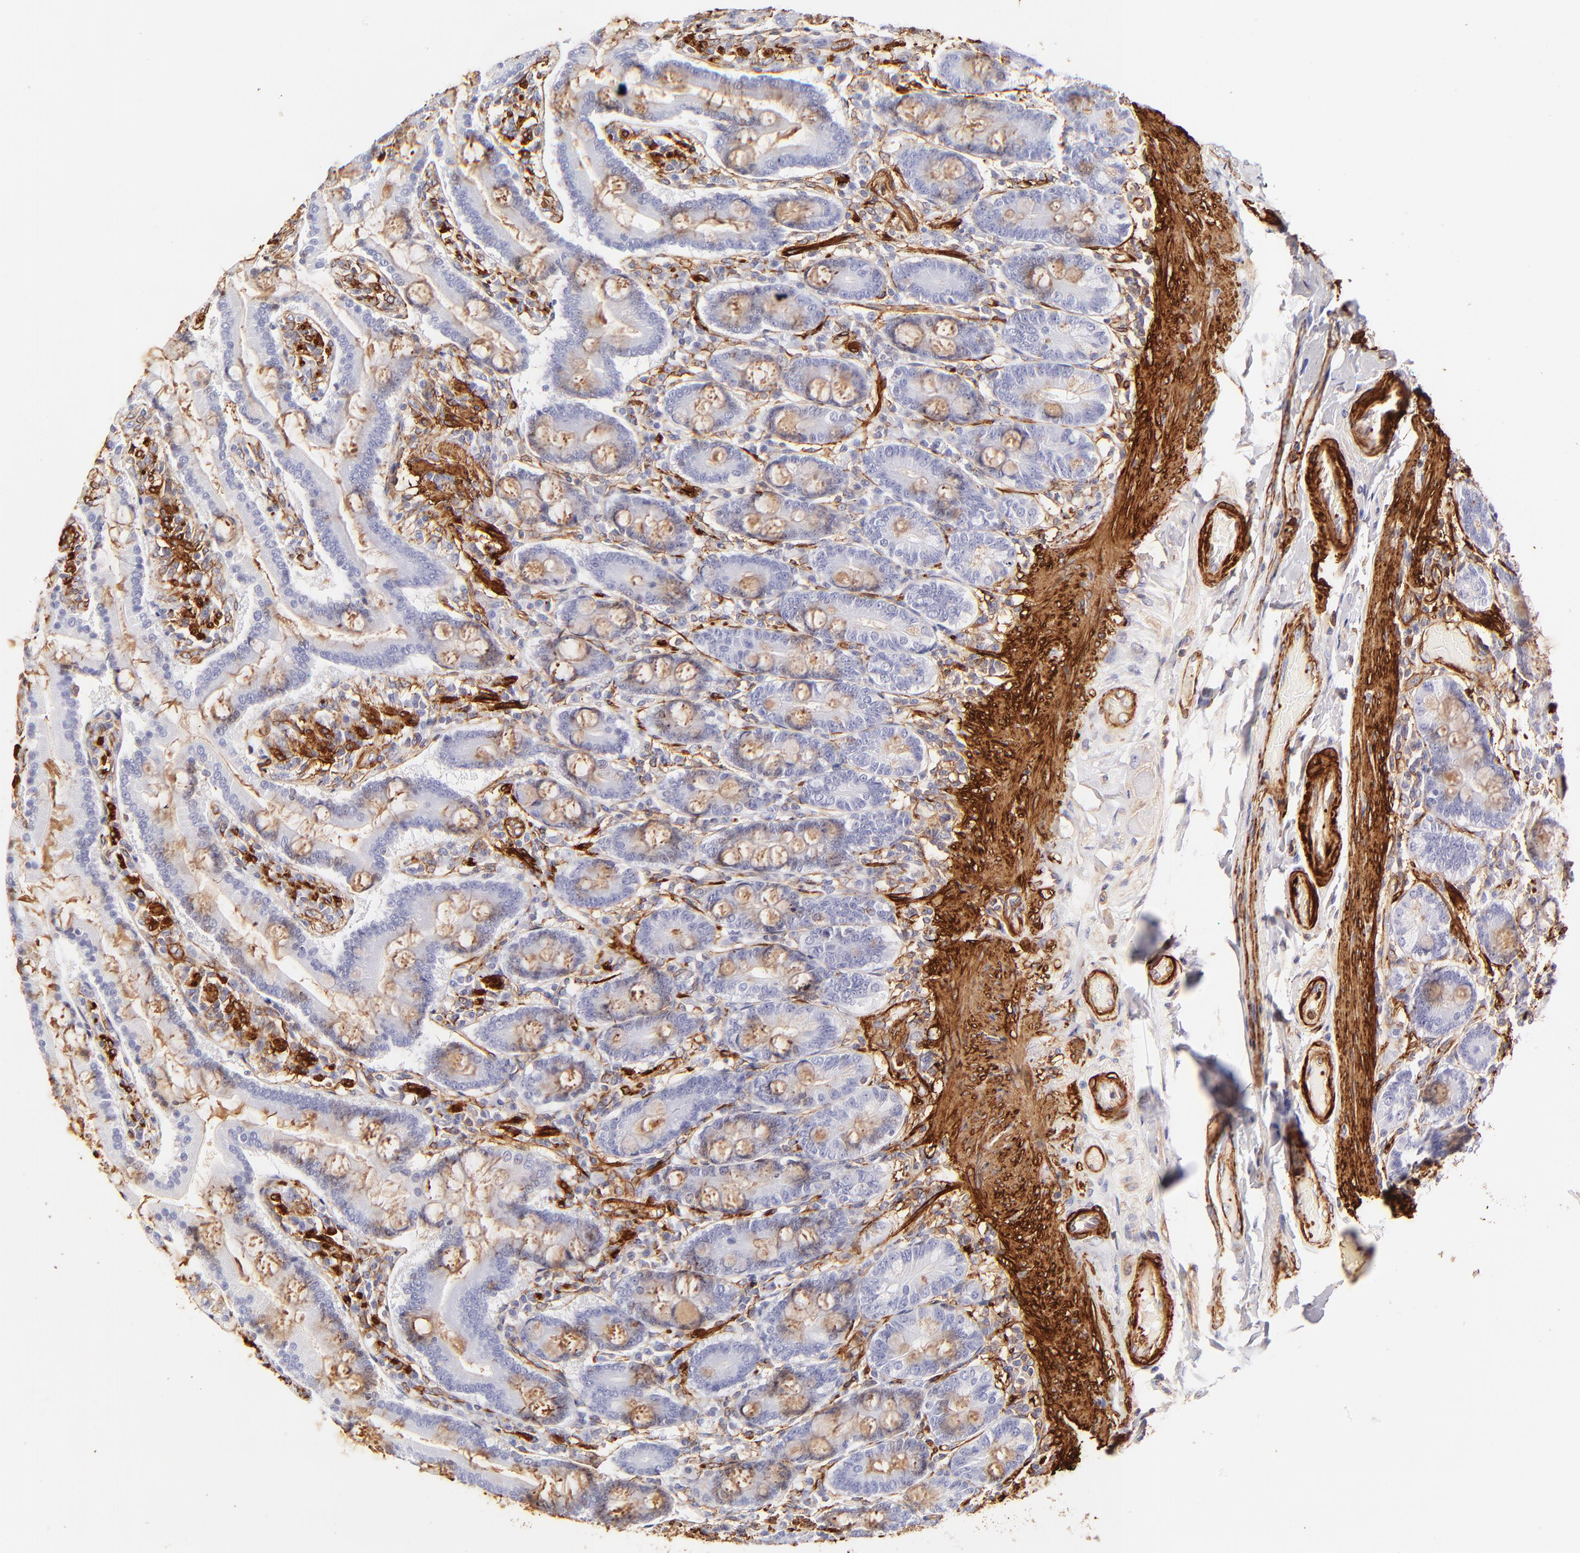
{"staining": {"intensity": "moderate", "quantity": "25%-75%", "location": "cytoplasmic/membranous"}, "tissue": "duodenum", "cell_type": "Glandular cells", "image_type": "normal", "snomed": [{"axis": "morphology", "description": "Normal tissue, NOS"}, {"axis": "topography", "description": "Duodenum"}], "caption": "Protein staining by immunohistochemistry (IHC) displays moderate cytoplasmic/membranous expression in about 25%-75% of glandular cells in unremarkable duodenum. The staining was performed using DAB (3,3'-diaminobenzidine), with brown indicating positive protein expression. Nuclei are stained blue with hematoxylin.", "gene": "FLNA", "patient": {"sex": "female", "age": 64}}